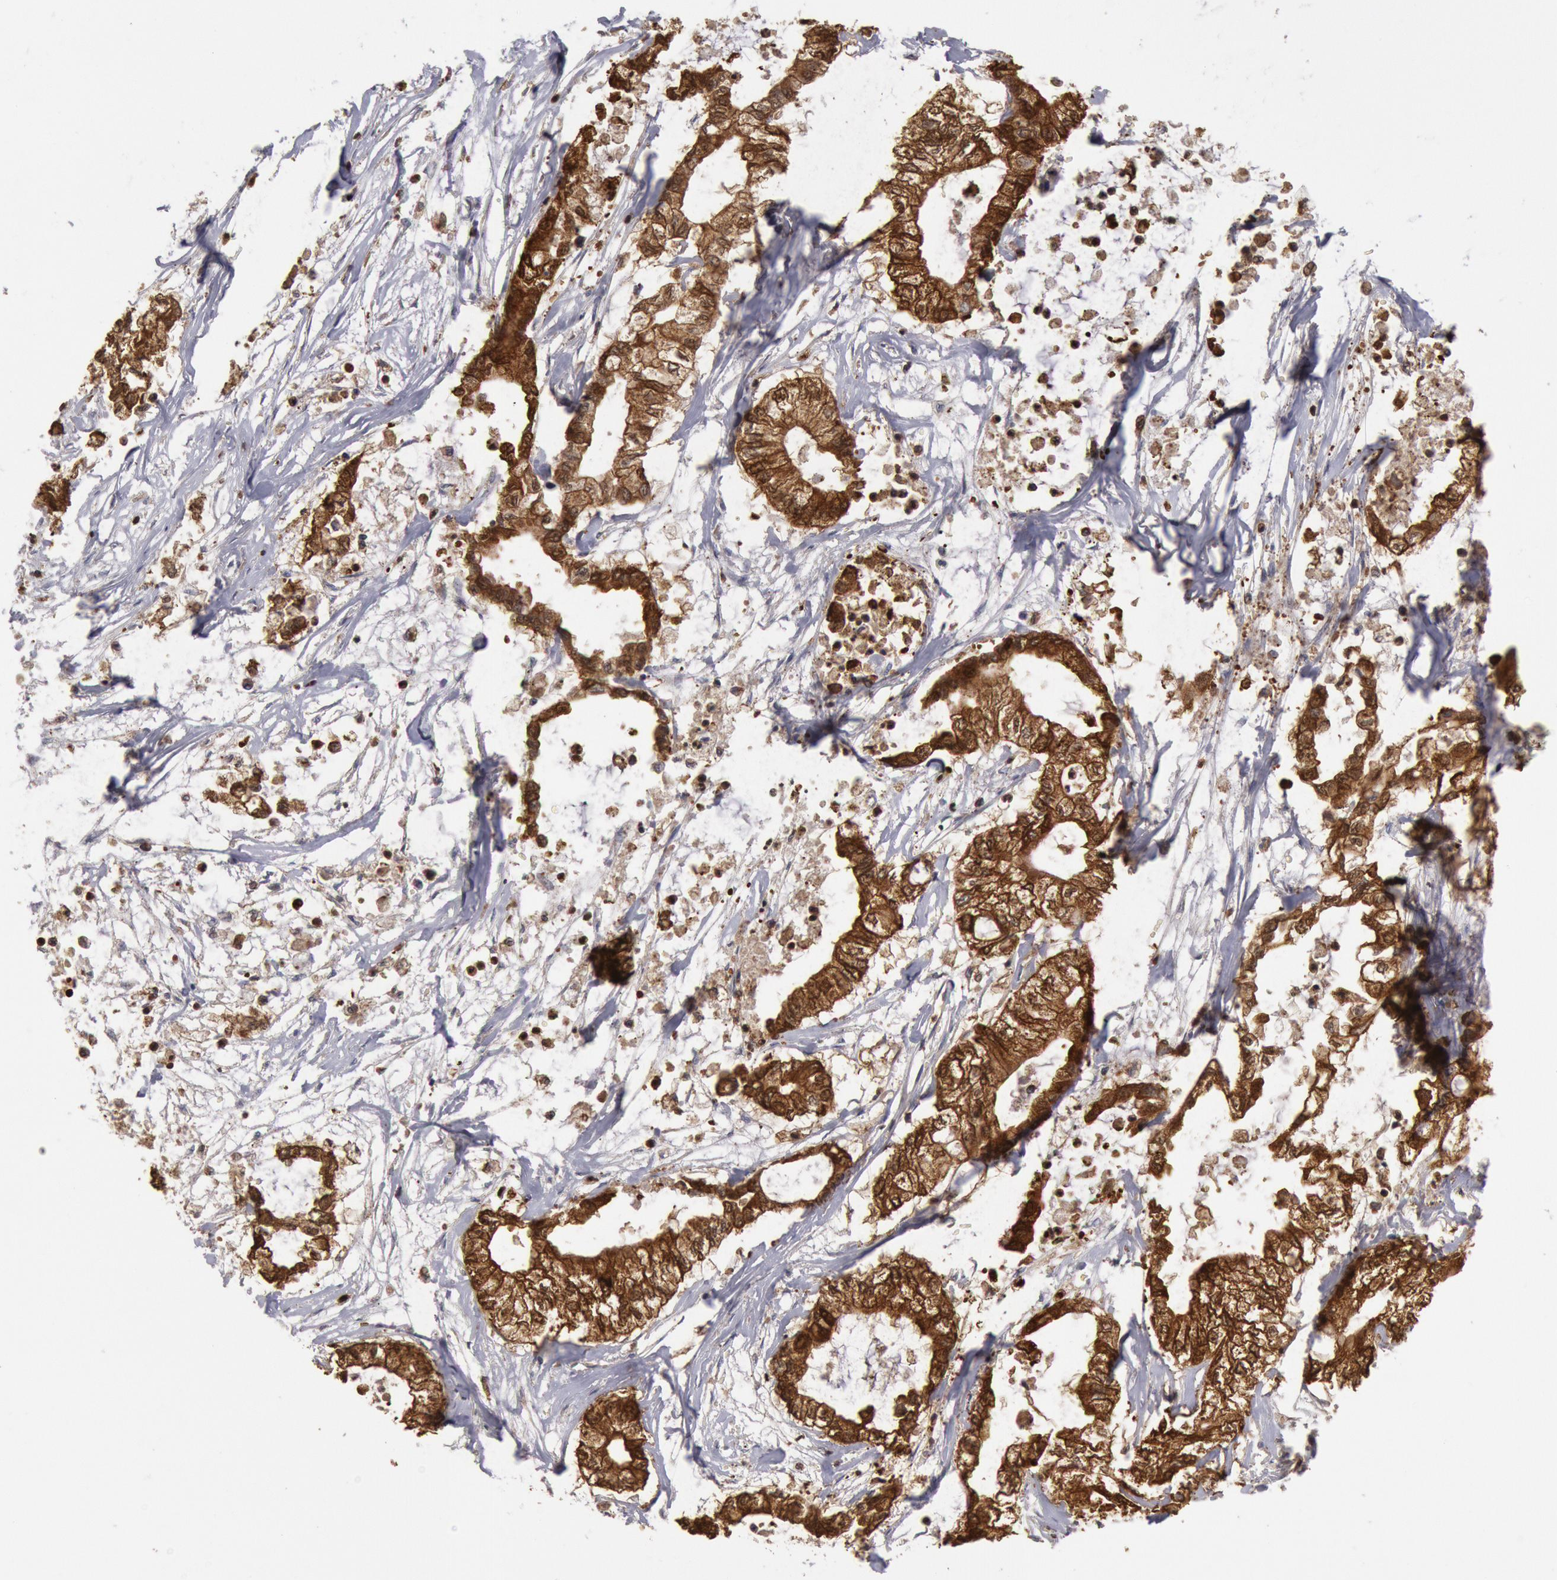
{"staining": {"intensity": "moderate", "quantity": ">75%", "location": "cytoplasmic/membranous"}, "tissue": "pancreatic cancer", "cell_type": "Tumor cells", "image_type": "cancer", "snomed": [{"axis": "morphology", "description": "Adenocarcinoma, NOS"}, {"axis": "topography", "description": "Pancreas"}], "caption": "High-magnification brightfield microscopy of pancreatic adenocarcinoma stained with DAB (brown) and counterstained with hematoxylin (blue). tumor cells exhibit moderate cytoplasmic/membranous positivity is appreciated in about>75% of cells.", "gene": "ERP44", "patient": {"sex": "male", "age": 79}}